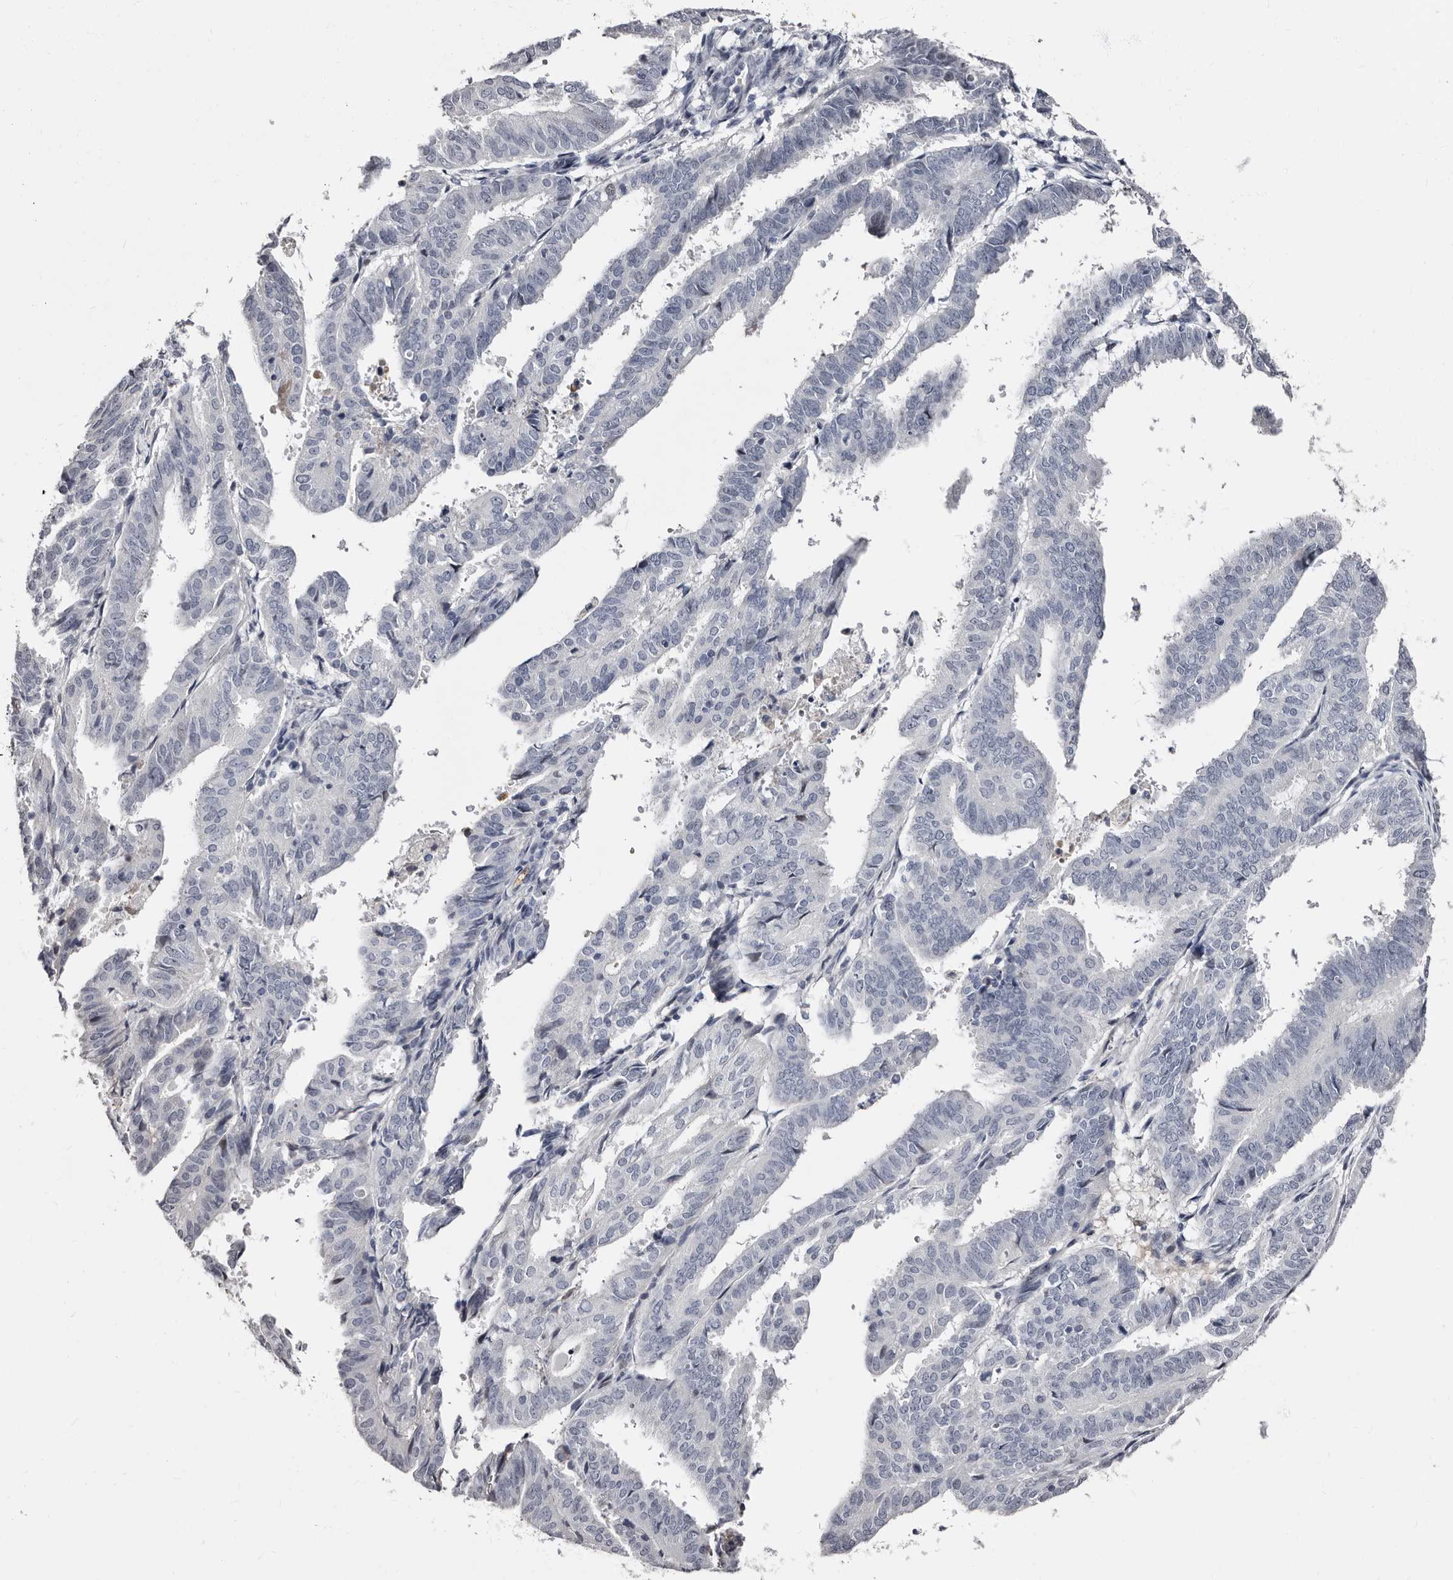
{"staining": {"intensity": "negative", "quantity": "none", "location": "none"}, "tissue": "endometrial cancer", "cell_type": "Tumor cells", "image_type": "cancer", "snomed": [{"axis": "morphology", "description": "Adenocarcinoma, NOS"}, {"axis": "topography", "description": "Uterus"}], "caption": "This is a histopathology image of immunohistochemistry (IHC) staining of adenocarcinoma (endometrial), which shows no expression in tumor cells.", "gene": "TBC1D22B", "patient": {"sex": "female", "age": 77}}